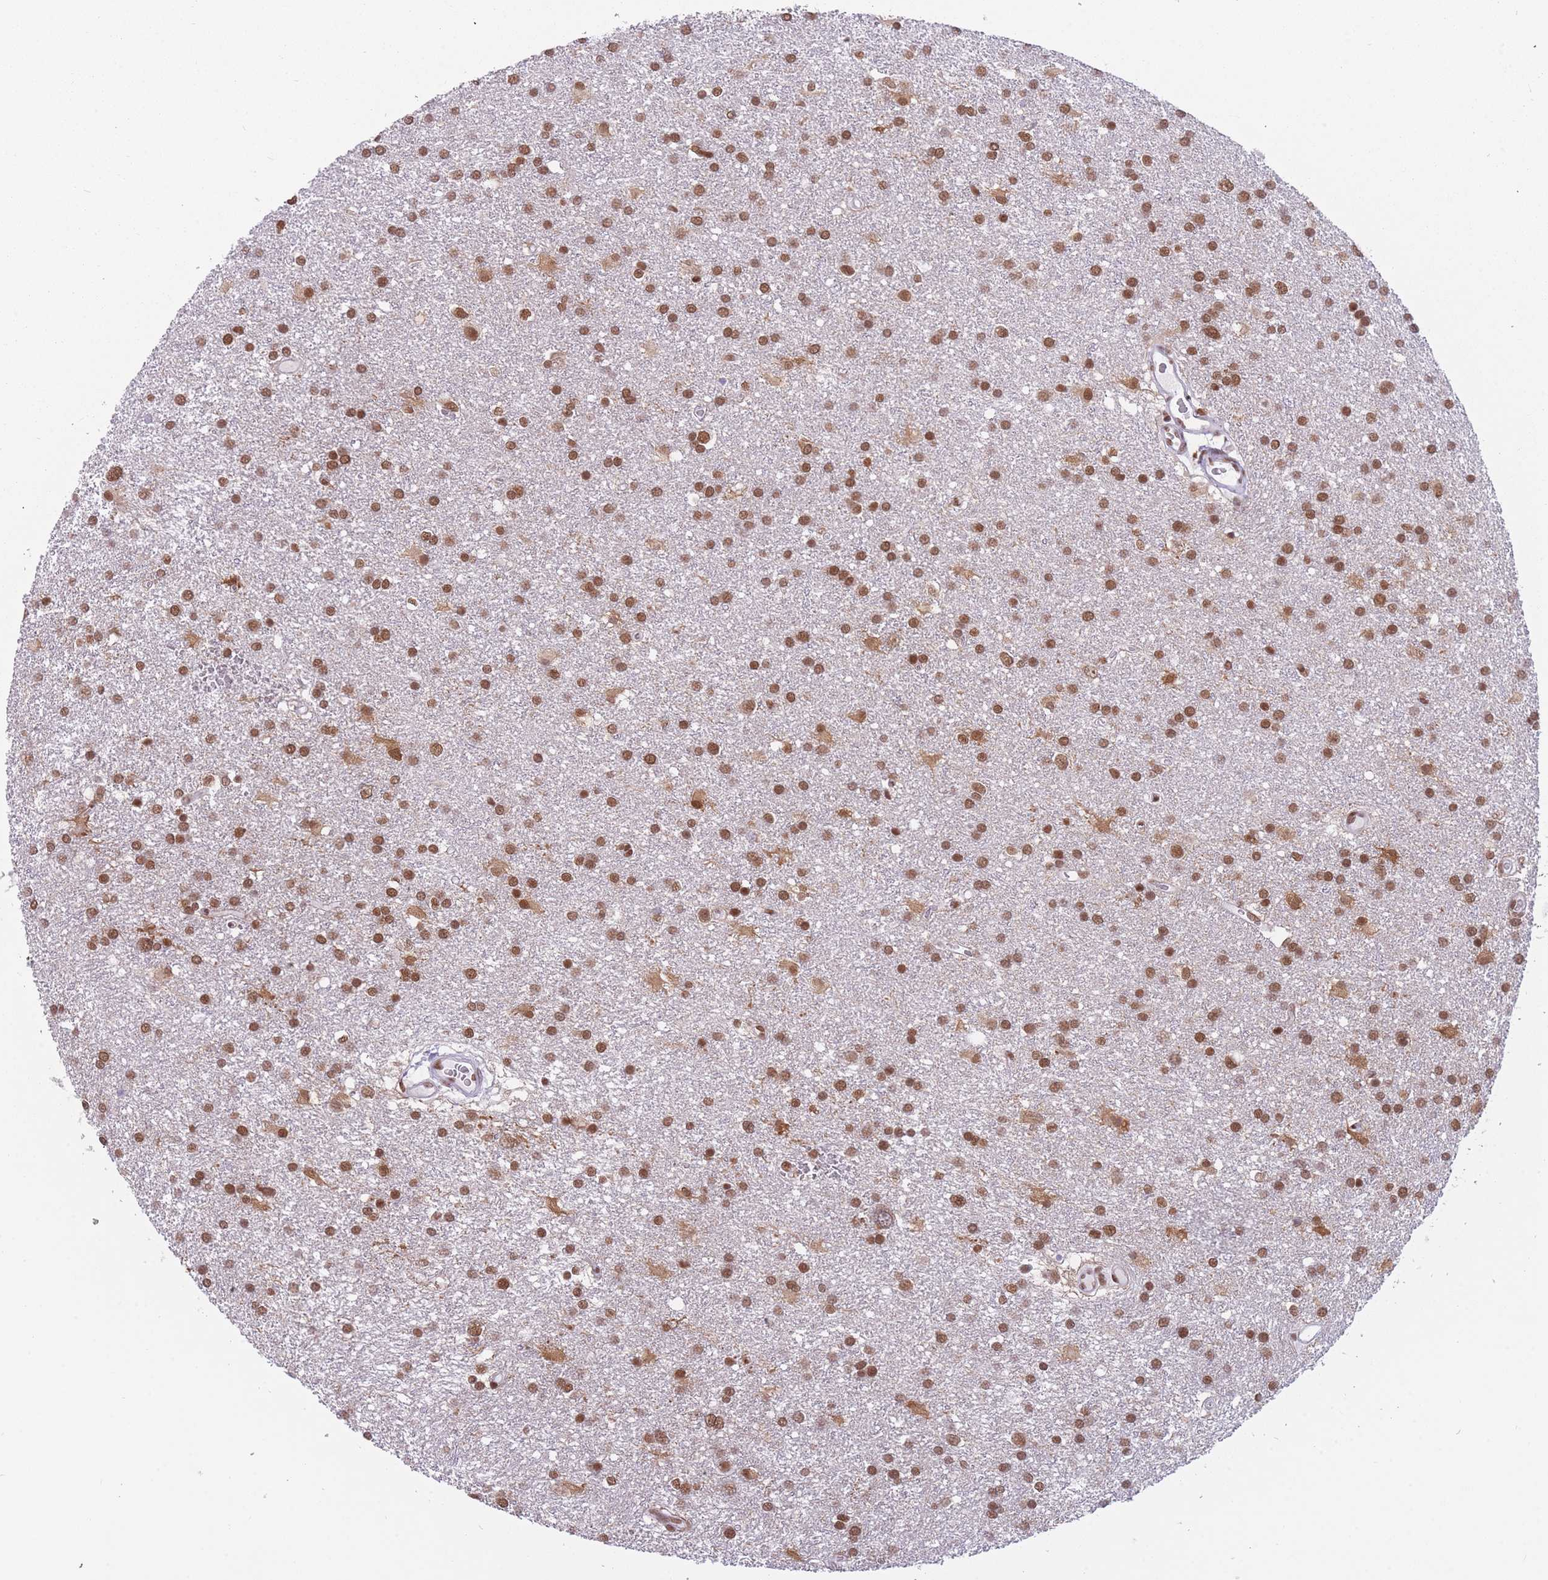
{"staining": {"intensity": "moderate", "quantity": ">75%", "location": "nuclear"}, "tissue": "glioma", "cell_type": "Tumor cells", "image_type": "cancer", "snomed": [{"axis": "morphology", "description": "Glioma, malignant, Low grade"}, {"axis": "topography", "description": "Brain"}], "caption": "Tumor cells reveal moderate nuclear positivity in approximately >75% of cells in malignant low-grade glioma.", "gene": "HNRNPUL1", "patient": {"sex": "female", "age": 32}}